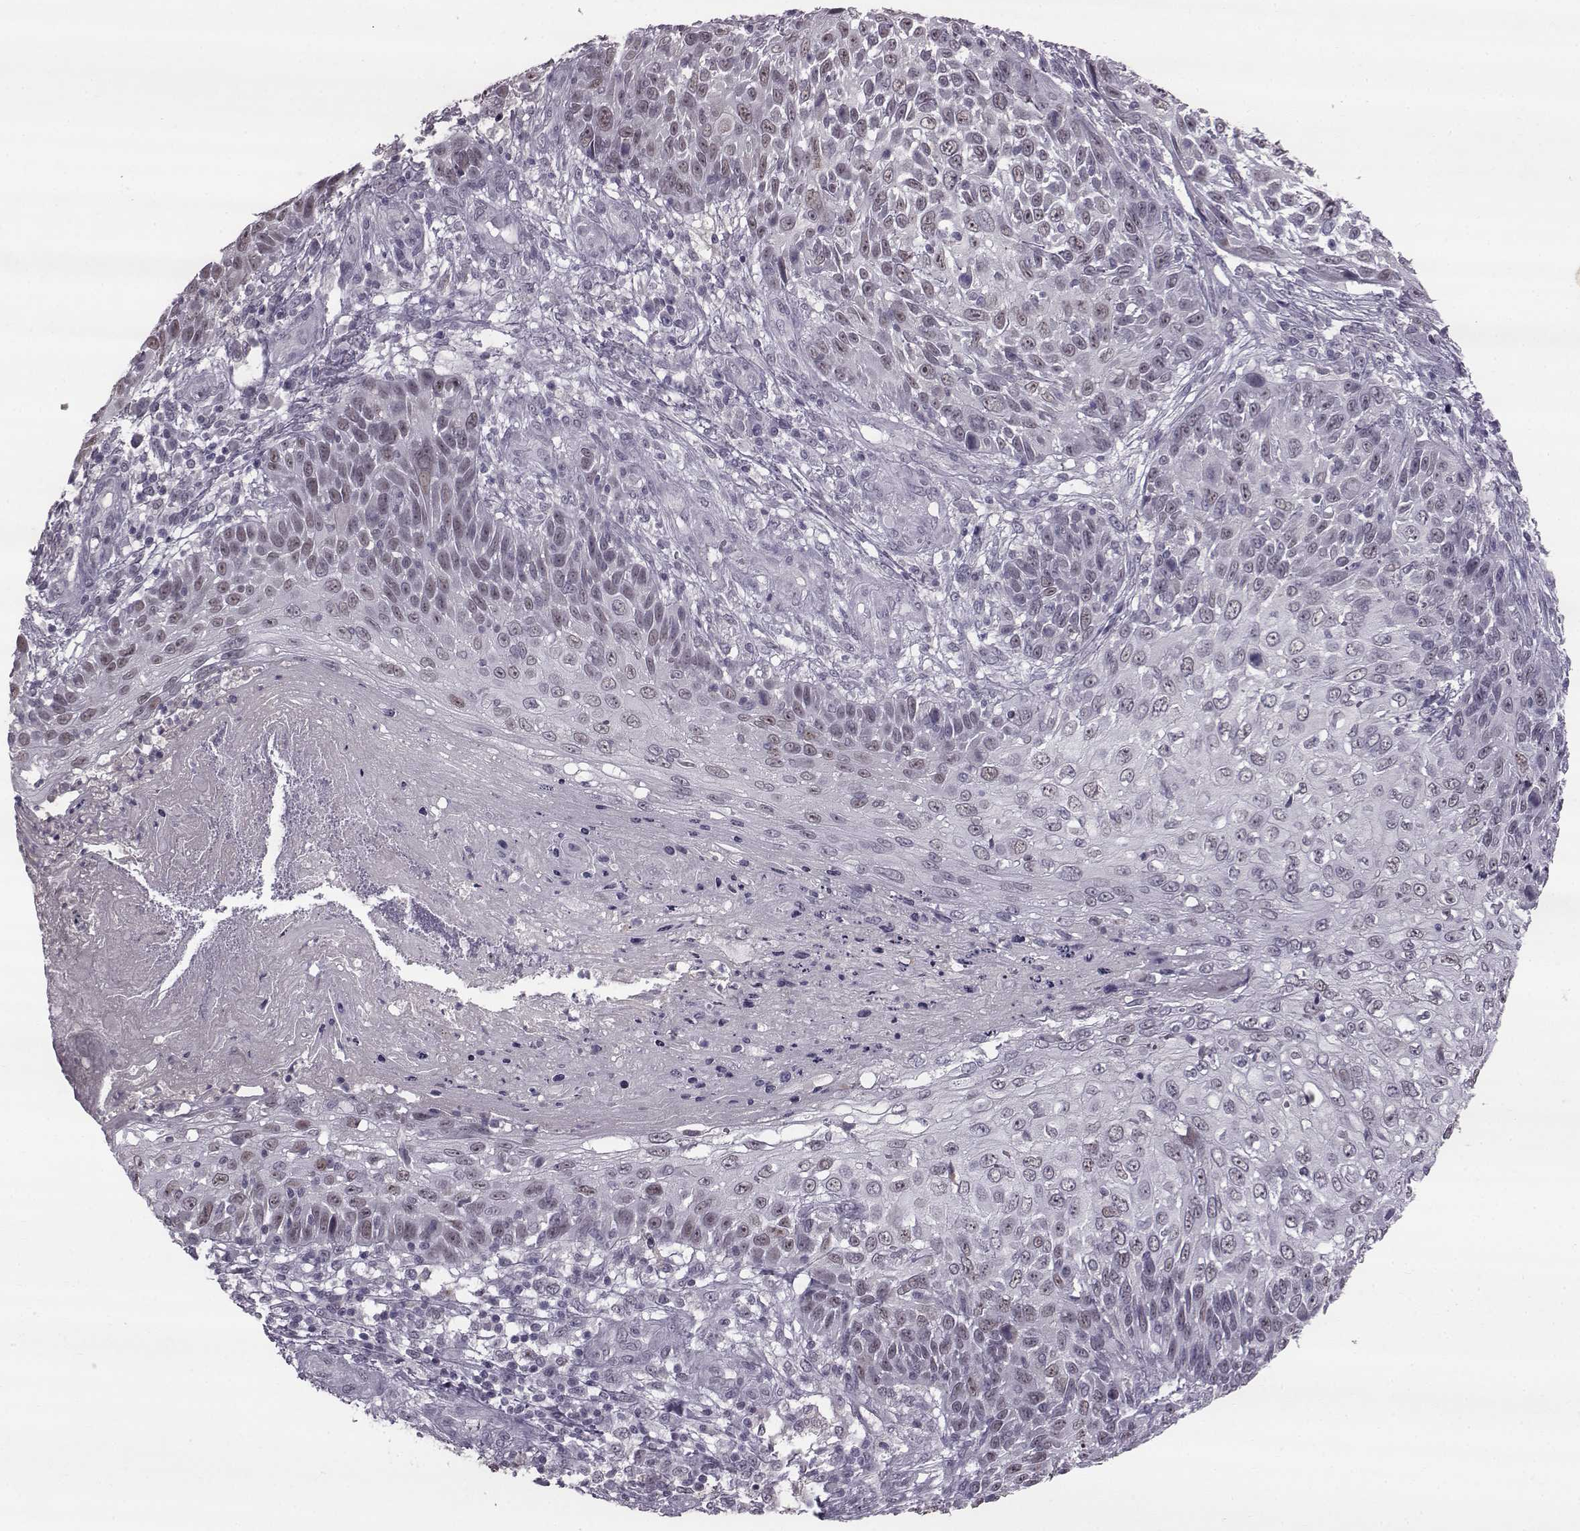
{"staining": {"intensity": "negative", "quantity": "none", "location": "none"}, "tissue": "skin cancer", "cell_type": "Tumor cells", "image_type": "cancer", "snomed": [{"axis": "morphology", "description": "Squamous cell carcinoma, NOS"}, {"axis": "topography", "description": "Skin"}], "caption": "Tumor cells show no significant protein positivity in squamous cell carcinoma (skin).", "gene": "SLC28A2", "patient": {"sex": "male", "age": 92}}